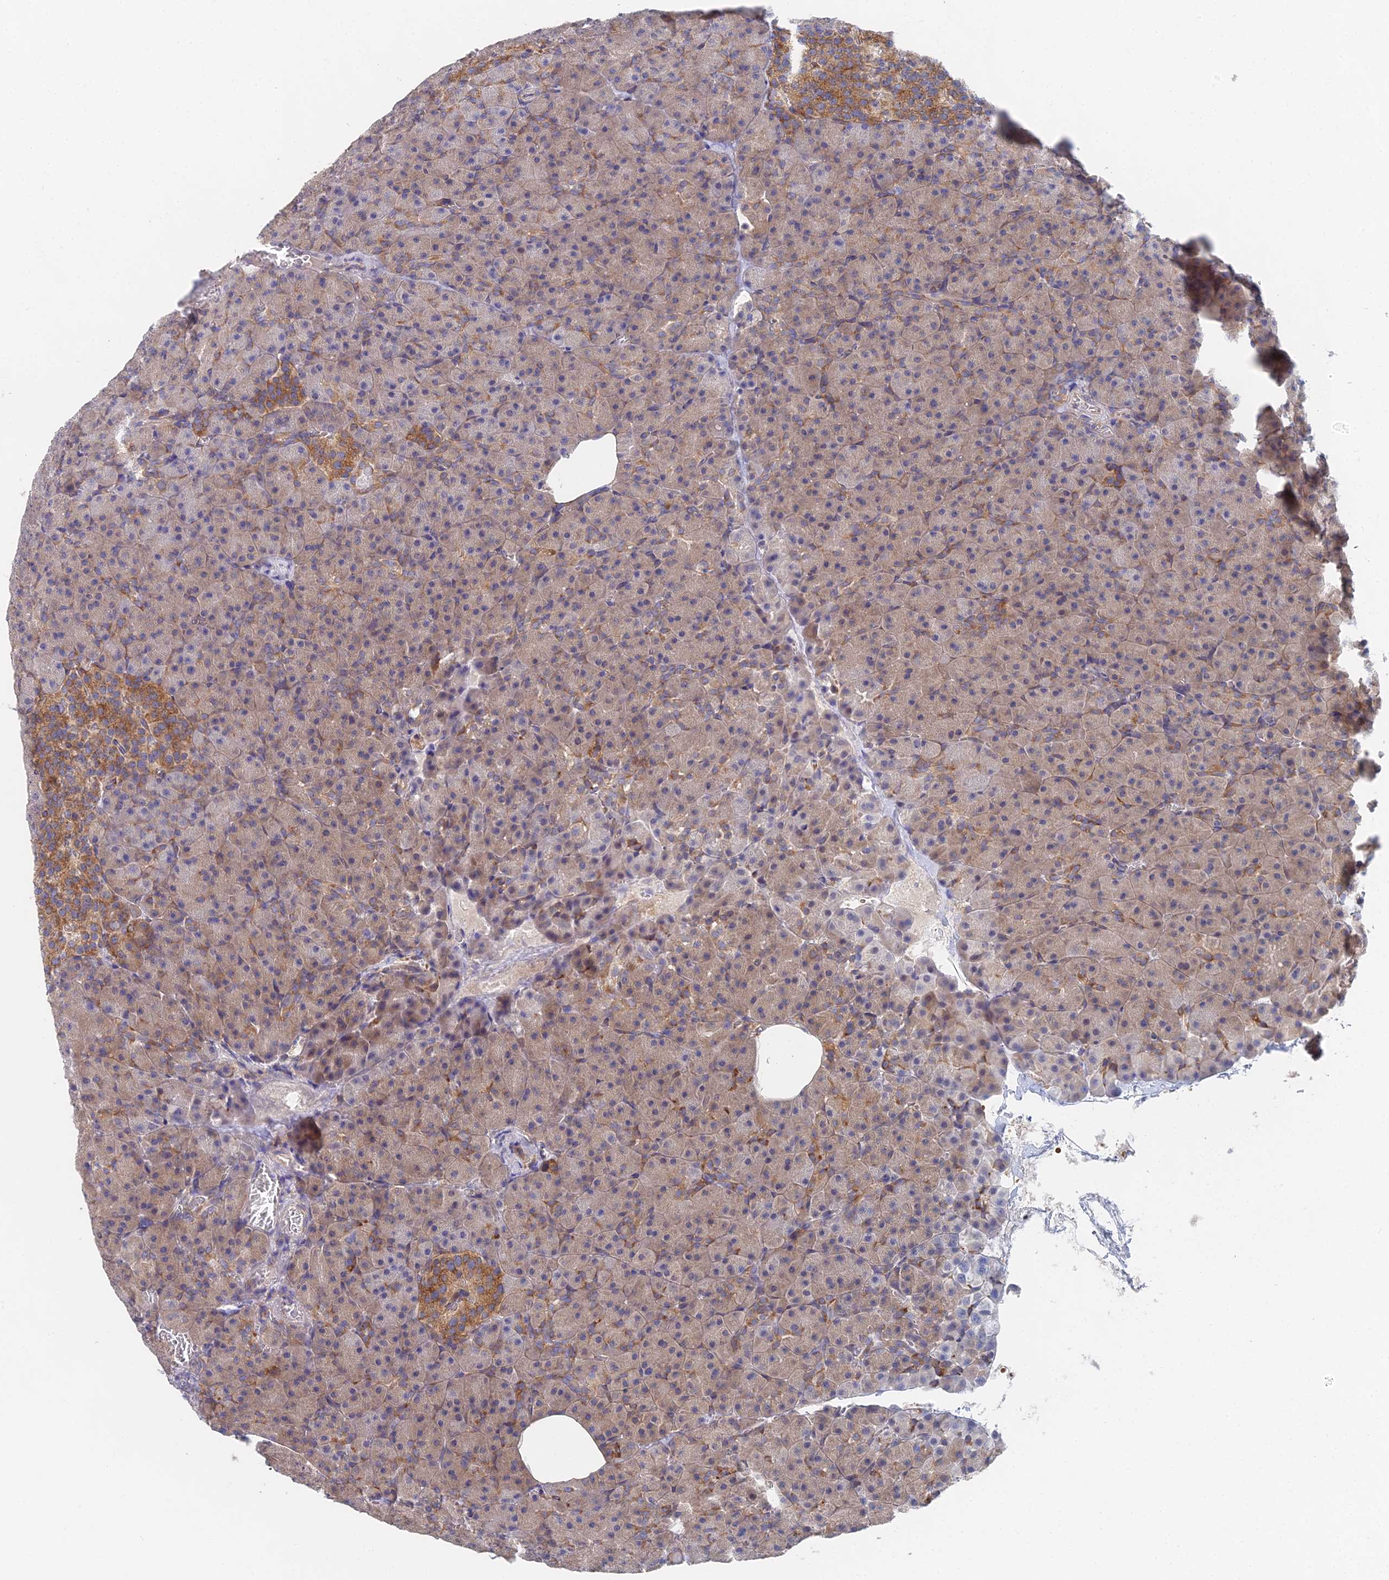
{"staining": {"intensity": "weak", "quantity": ">75%", "location": "cytoplasmic/membranous"}, "tissue": "pancreas", "cell_type": "Exocrine glandular cells", "image_type": "normal", "snomed": [{"axis": "morphology", "description": "Normal tissue, NOS"}, {"axis": "topography", "description": "Pancreas"}], "caption": "This photomicrograph shows normal pancreas stained with IHC to label a protein in brown. The cytoplasmic/membranous of exocrine glandular cells show weak positivity for the protein. Nuclei are counter-stained blue.", "gene": "ELOF1", "patient": {"sex": "female", "age": 74}}